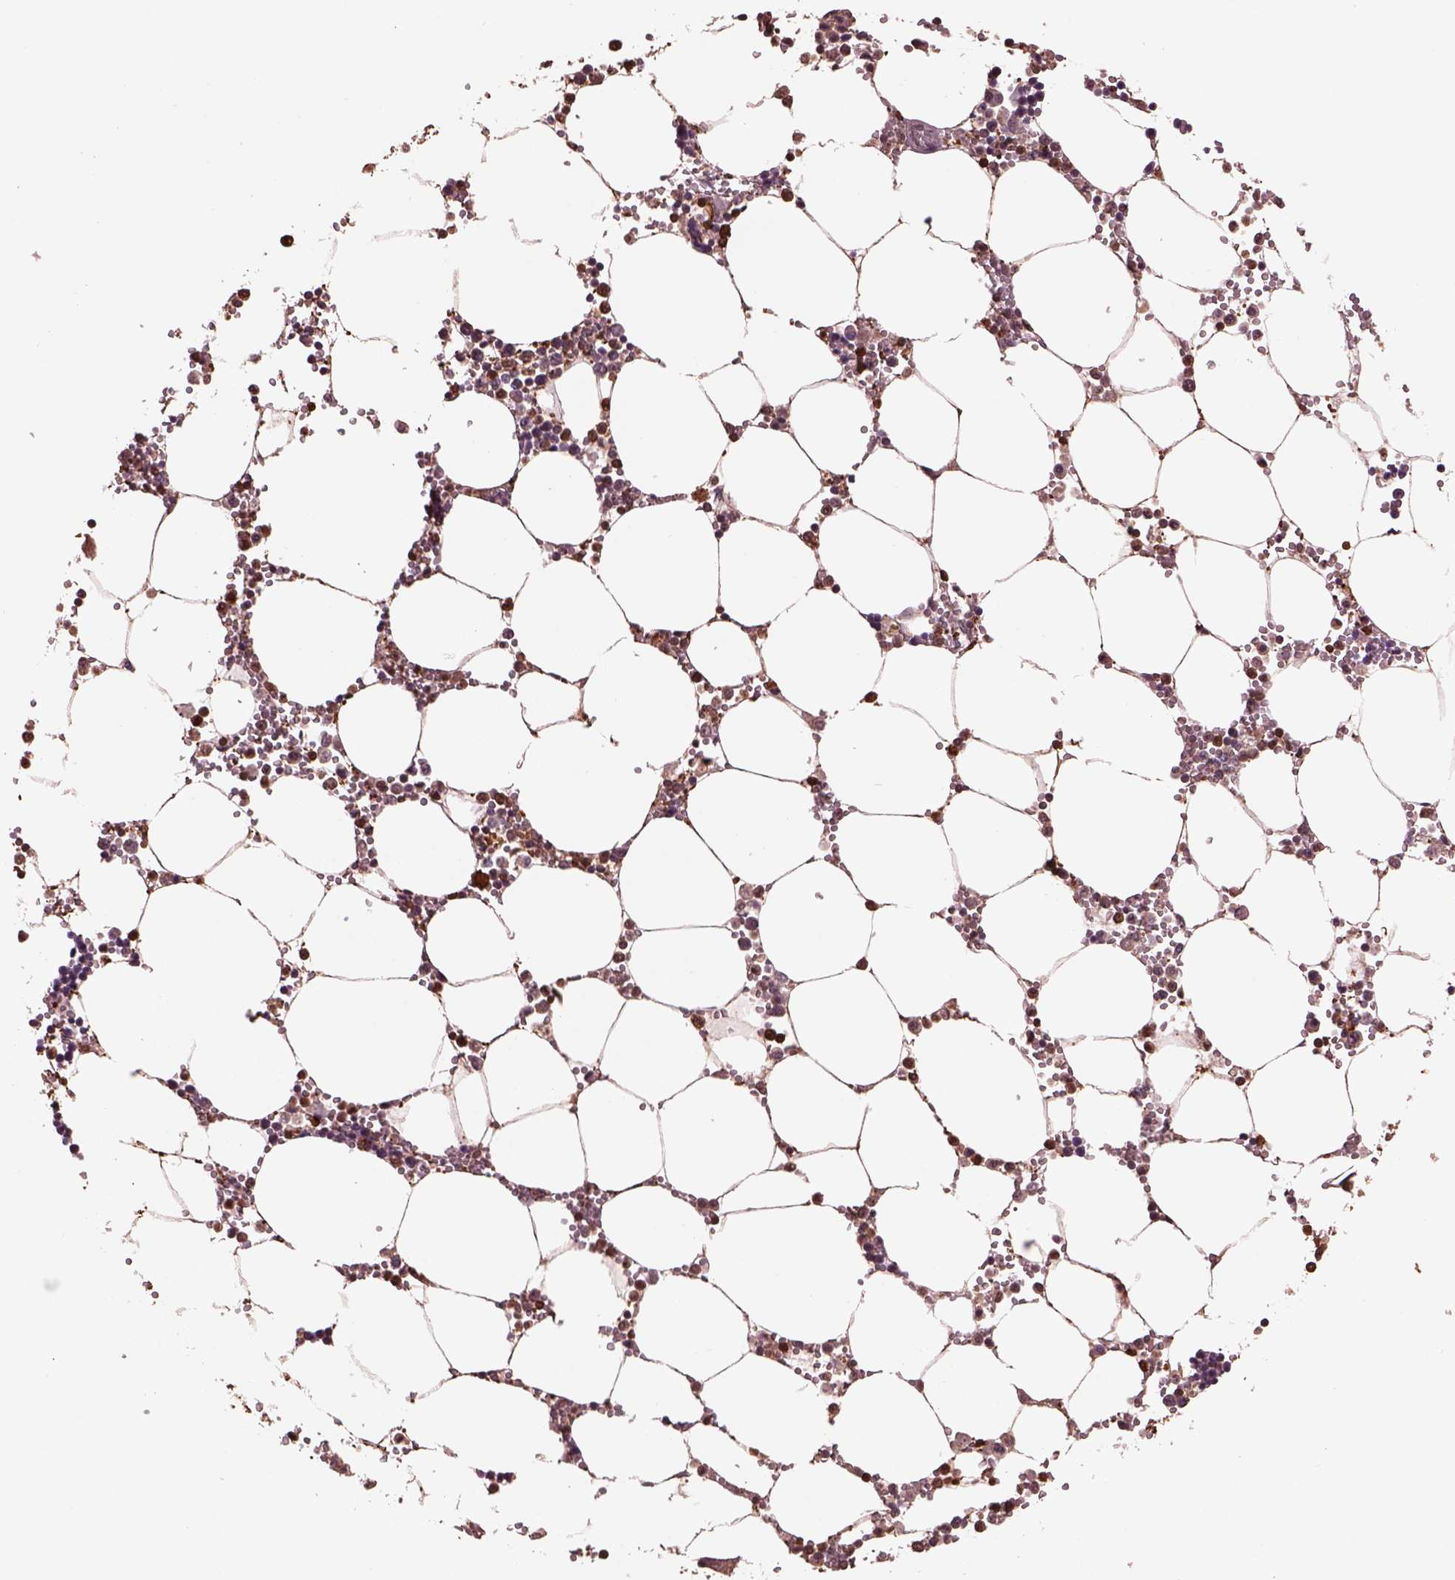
{"staining": {"intensity": "moderate", "quantity": "25%-75%", "location": "cytoplasmic/membranous,nuclear"}, "tissue": "bone marrow", "cell_type": "Hematopoietic cells", "image_type": "normal", "snomed": [{"axis": "morphology", "description": "Normal tissue, NOS"}, {"axis": "topography", "description": "Bone marrow"}], "caption": "Immunohistochemical staining of unremarkable human bone marrow reveals 25%-75% levels of moderate cytoplasmic/membranous,nuclear protein positivity in about 25%-75% of hematopoietic cells. (brown staining indicates protein expression, while blue staining denotes nuclei).", "gene": "IL31RA", "patient": {"sex": "male", "age": 54}}